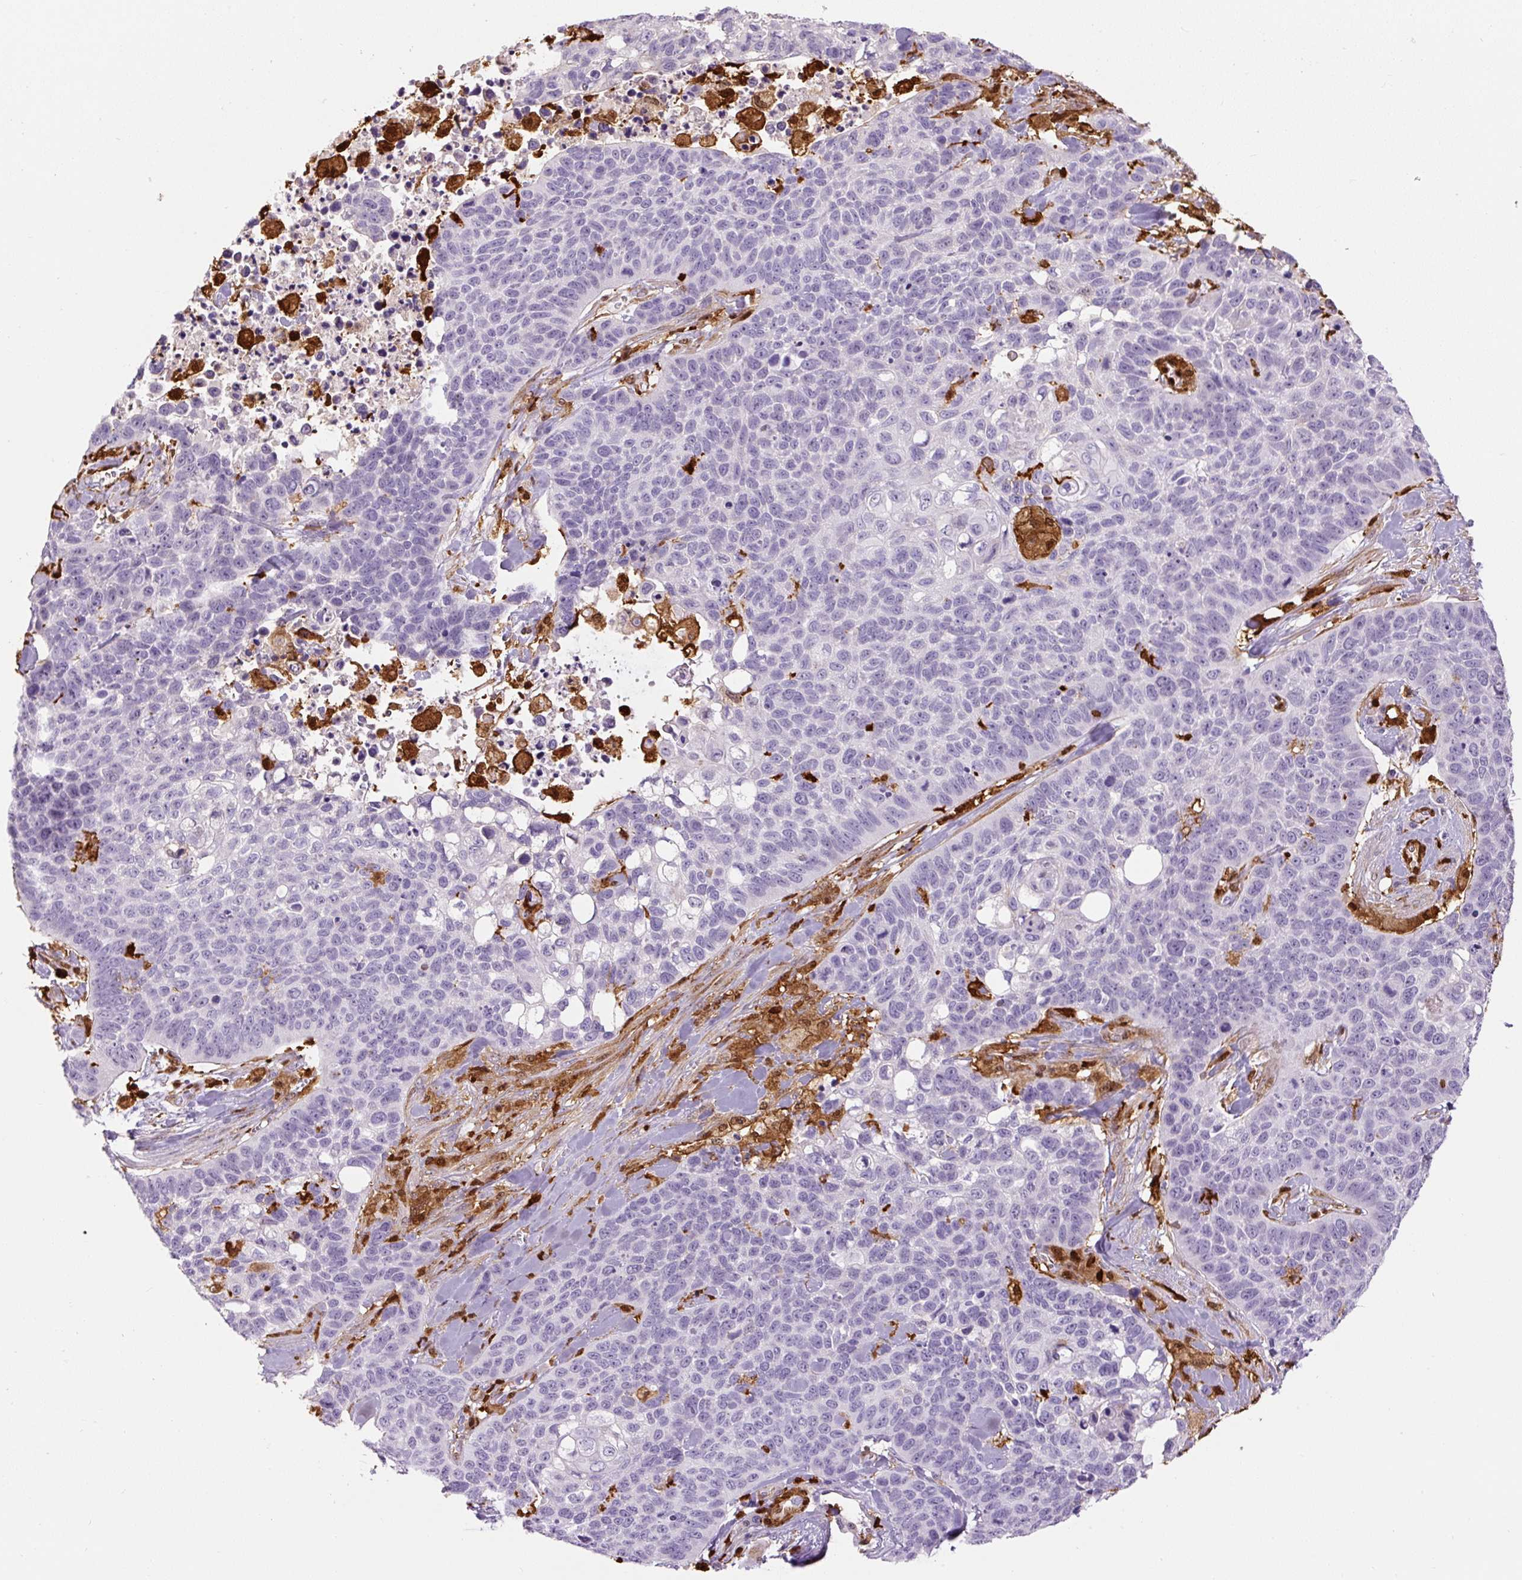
{"staining": {"intensity": "negative", "quantity": "none", "location": "none"}, "tissue": "lung cancer", "cell_type": "Tumor cells", "image_type": "cancer", "snomed": [{"axis": "morphology", "description": "Squamous cell carcinoma, NOS"}, {"axis": "topography", "description": "Lung"}], "caption": "Photomicrograph shows no protein positivity in tumor cells of squamous cell carcinoma (lung) tissue. The staining is performed using DAB (3,3'-diaminobenzidine) brown chromogen with nuclei counter-stained in using hematoxylin.", "gene": "S100A4", "patient": {"sex": "male", "age": 62}}